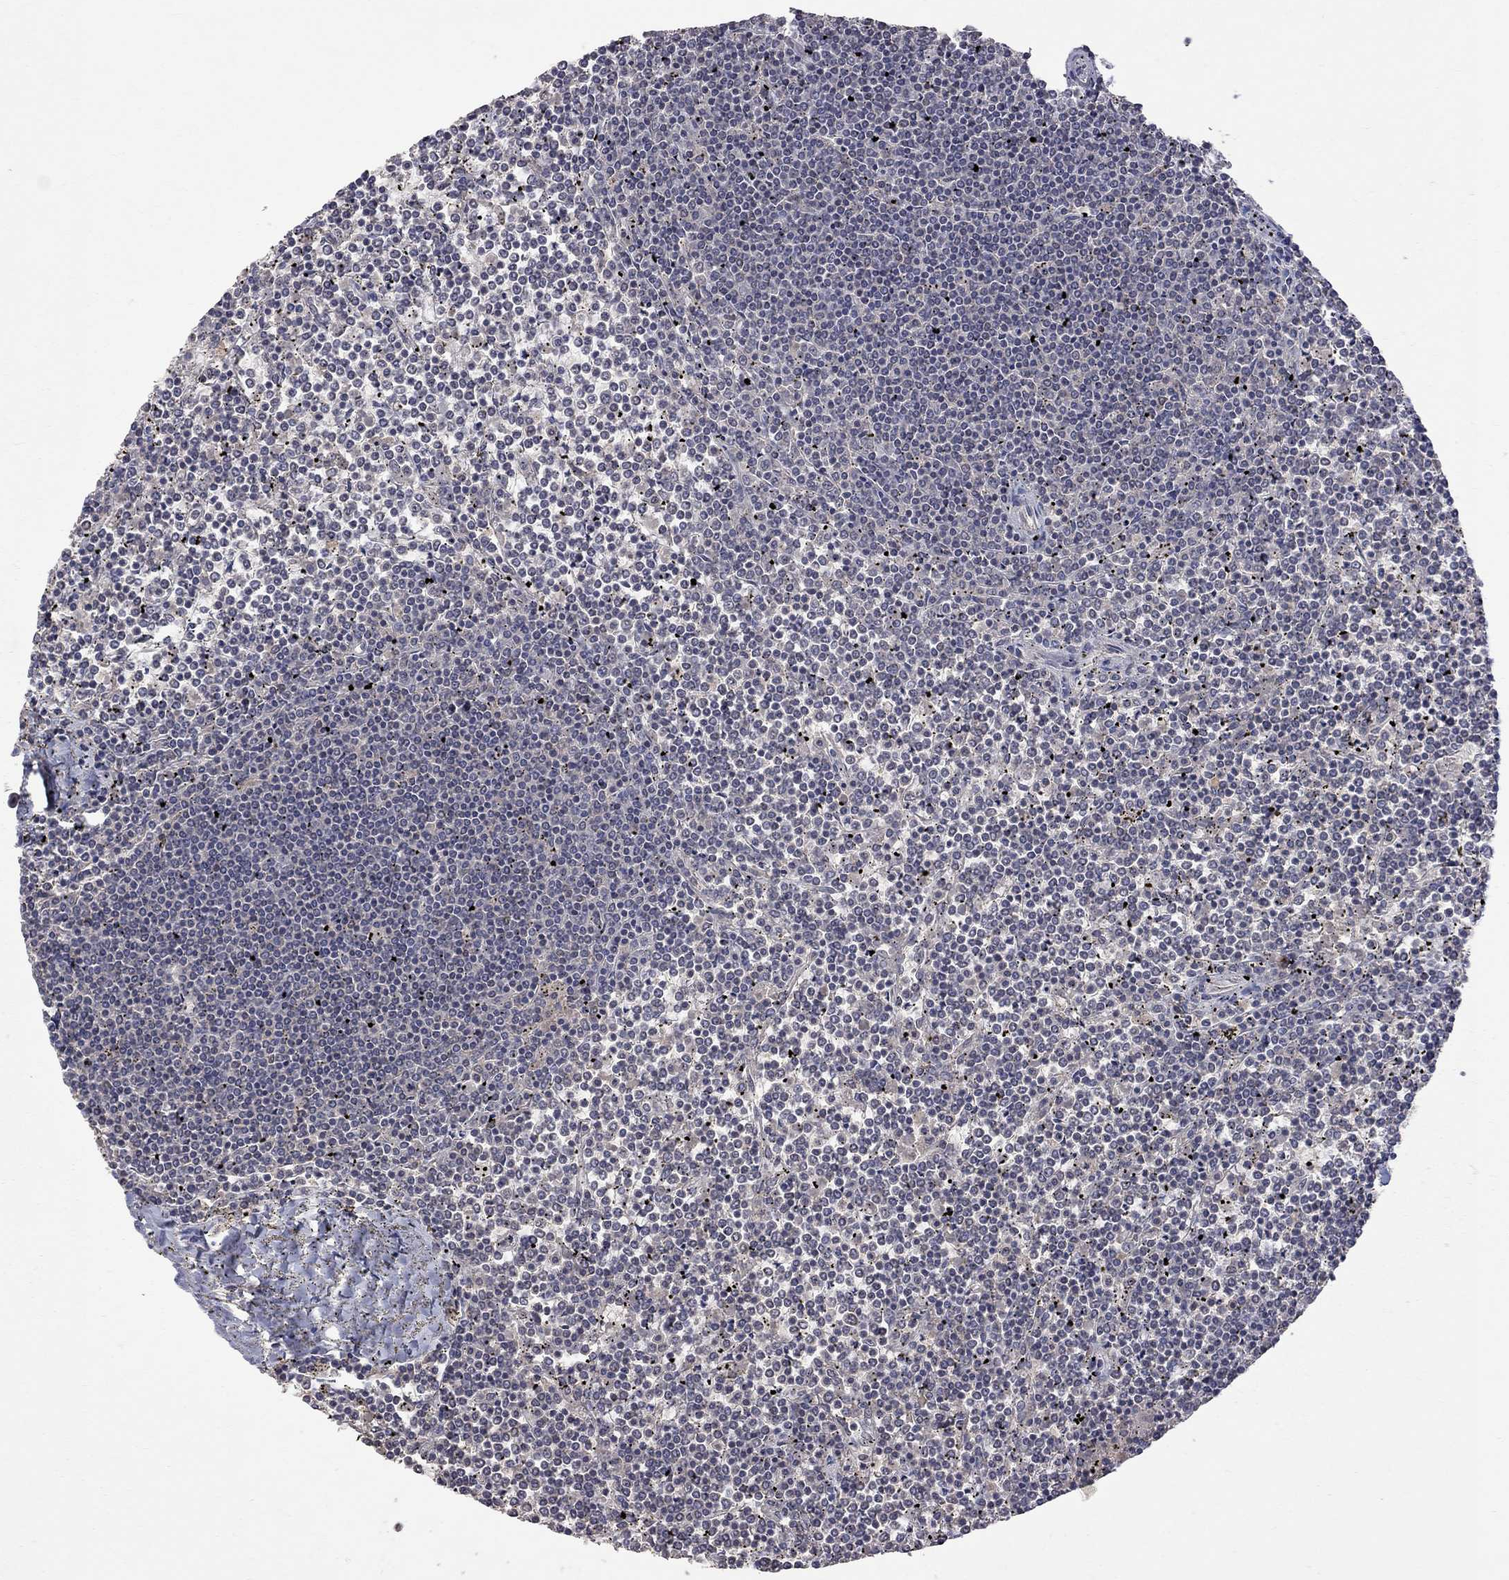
{"staining": {"intensity": "negative", "quantity": "none", "location": "none"}, "tissue": "lymphoma", "cell_type": "Tumor cells", "image_type": "cancer", "snomed": [{"axis": "morphology", "description": "Malignant lymphoma, non-Hodgkin's type, Low grade"}, {"axis": "topography", "description": "Spleen"}], "caption": "An IHC histopathology image of lymphoma is shown. There is no staining in tumor cells of lymphoma.", "gene": "HTR6", "patient": {"sex": "female", "age": 19}}